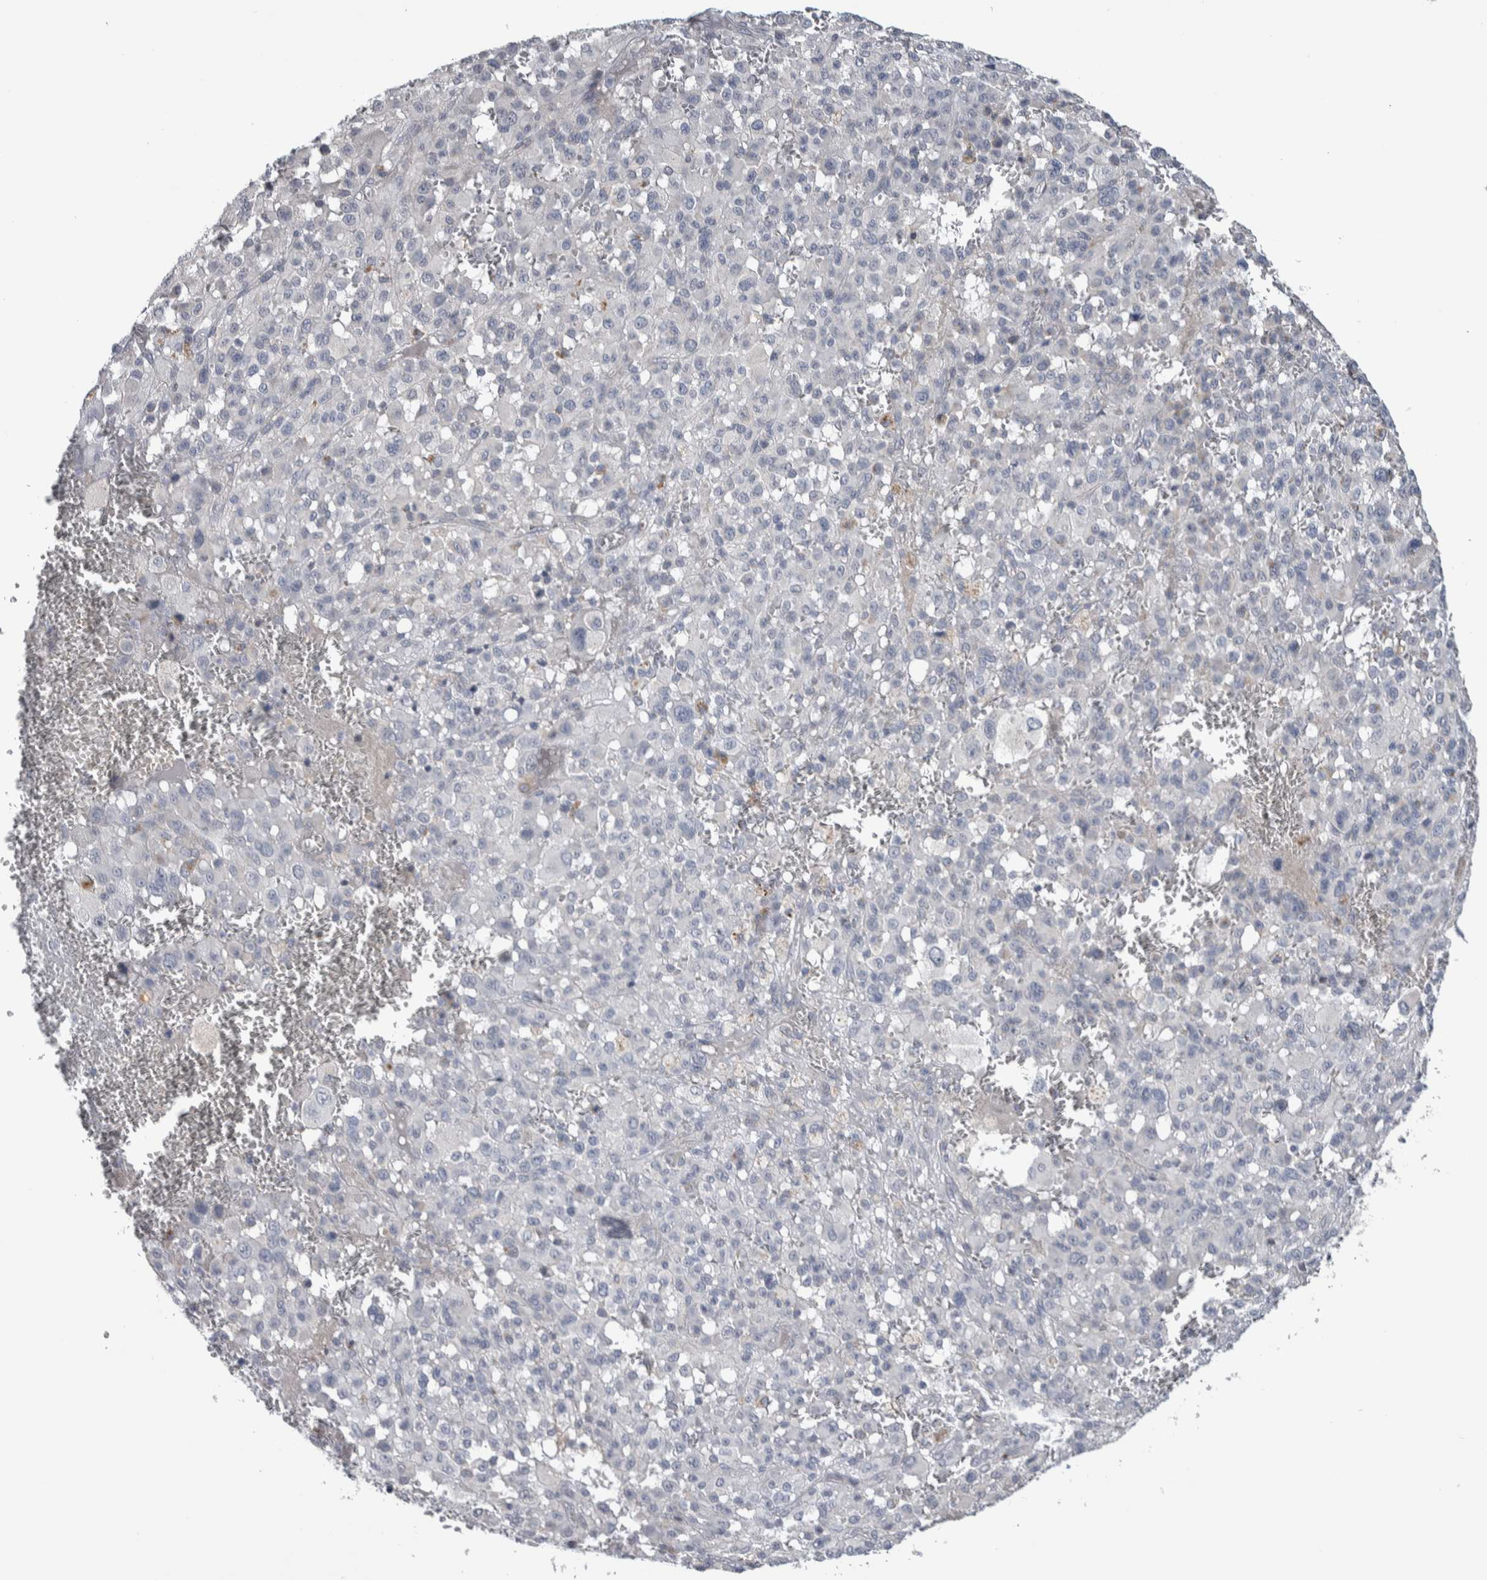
{"staining": {"intensity": "negative", "quantity": "none", "location": "none"}, "tissue": "melanoma", "cell_type": "Tumor cells", "image_type": "cancer", "snomed": [{"axis": "morphology", "description": "Malignant melanoma, Metastatic site"}, {"axis": "topography", "description": "Skin"}], "caption": "The immunohistochemistry photomicrograph has no significant staining in tumor cells of malignant melanoma (metastatic site) tissue. (DAB immunohistochemistry (IHC) with hematoxylin counter stain).", "gene": "FAM83G", "patient": {"sex": "female", "age": 74}}